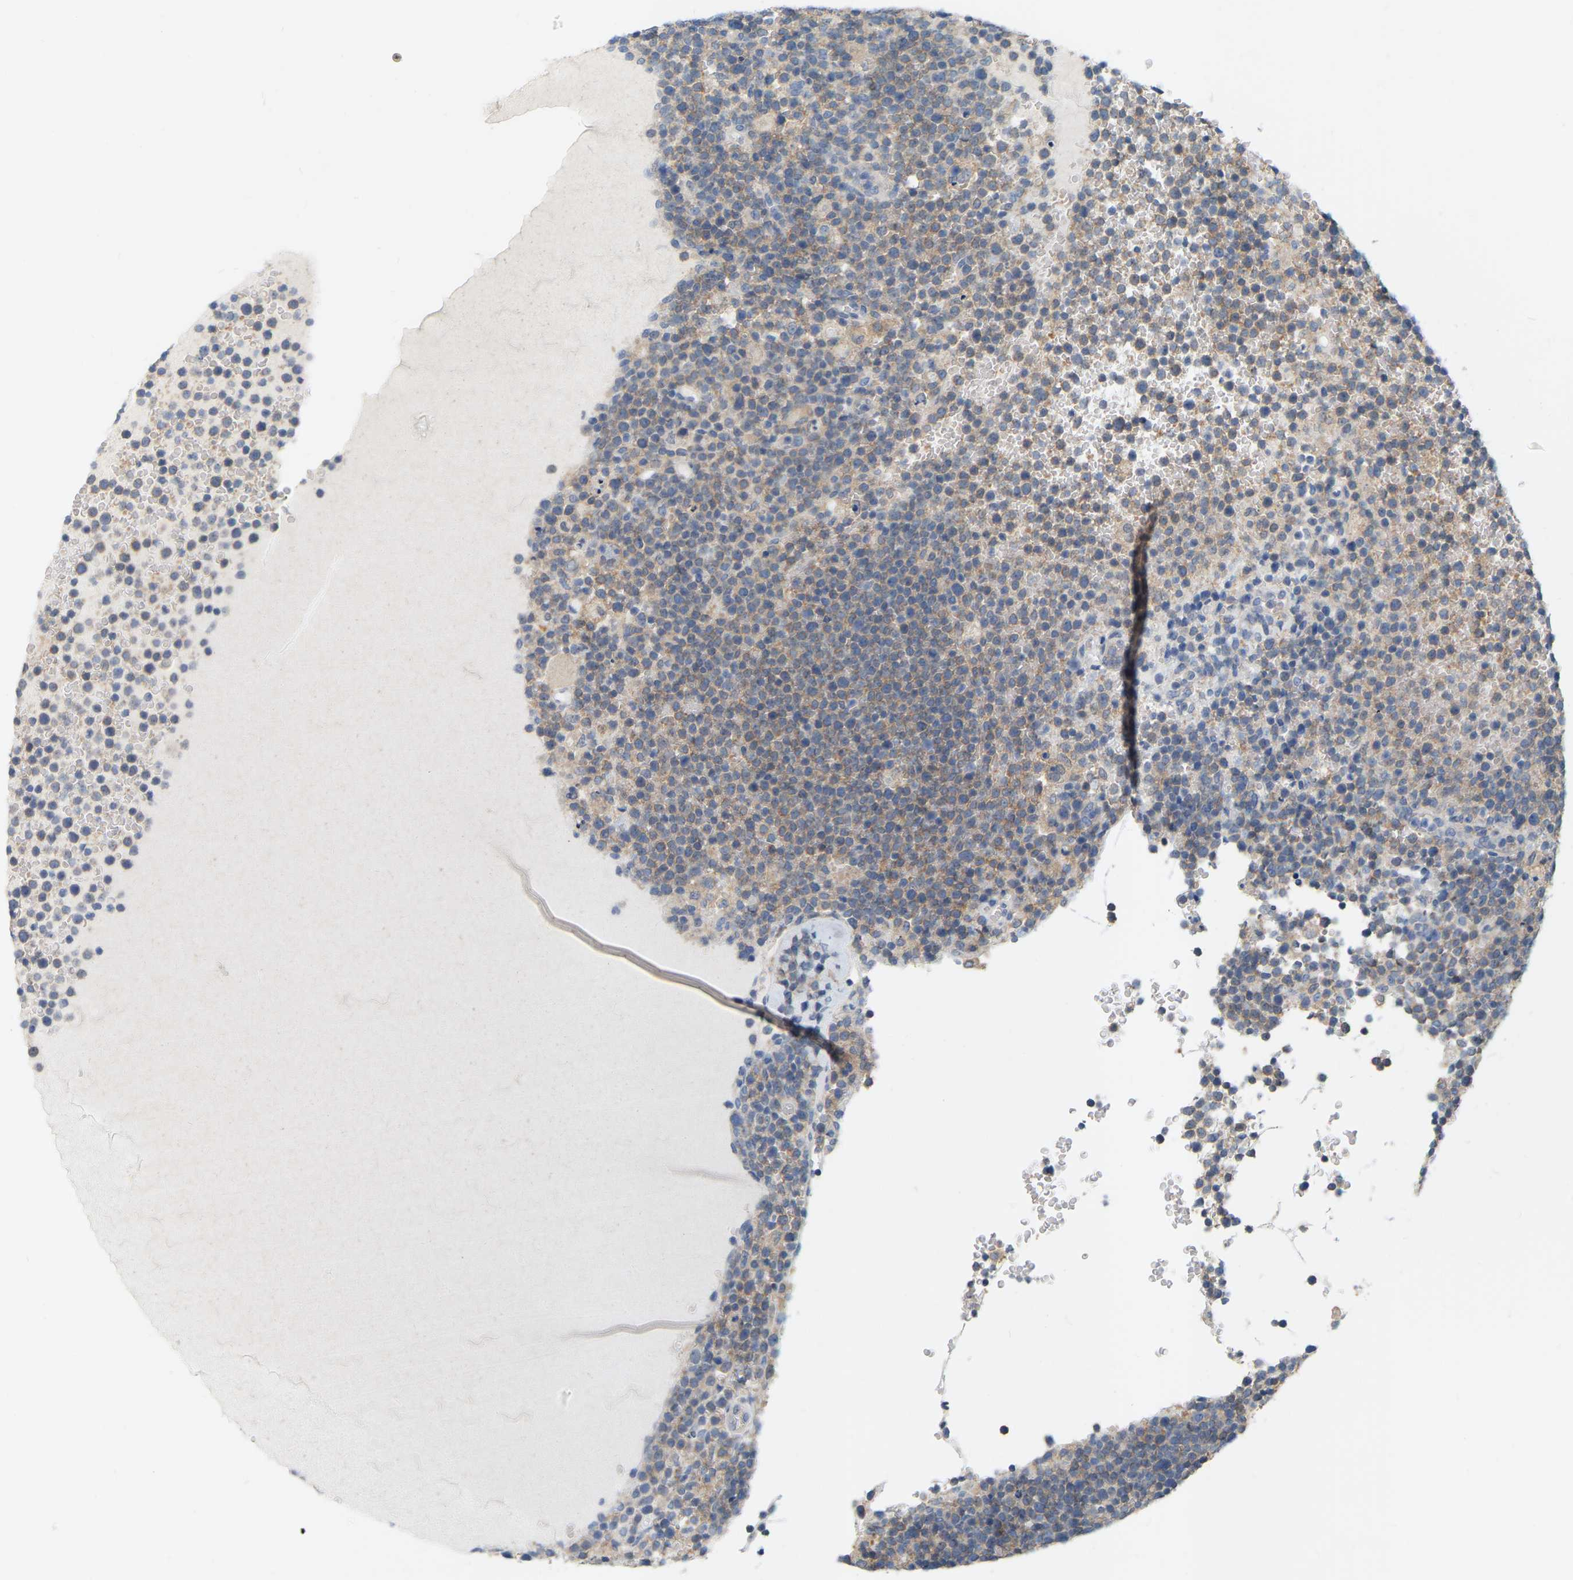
{"staining": {"intensity": "weak", "quantity": "25%-75%", "location": "cytoplasmic/membranous"}, "tissue": "lymphoma", "cell_type": "Tumor cells", "image_type": "cancer", "snomed": [{"axis": "morphology", "description": "Malignant lymphoma, non-Hodgkin's type, High grade"}, {"axis": "topography", "description": "Lymph node"}], "caption": "Human lymphoma stained with a protein marker demonstrates weak staining in tumor cells.", "gene": "WIPI2", "patient": {"sex": "male", "age": 61}}